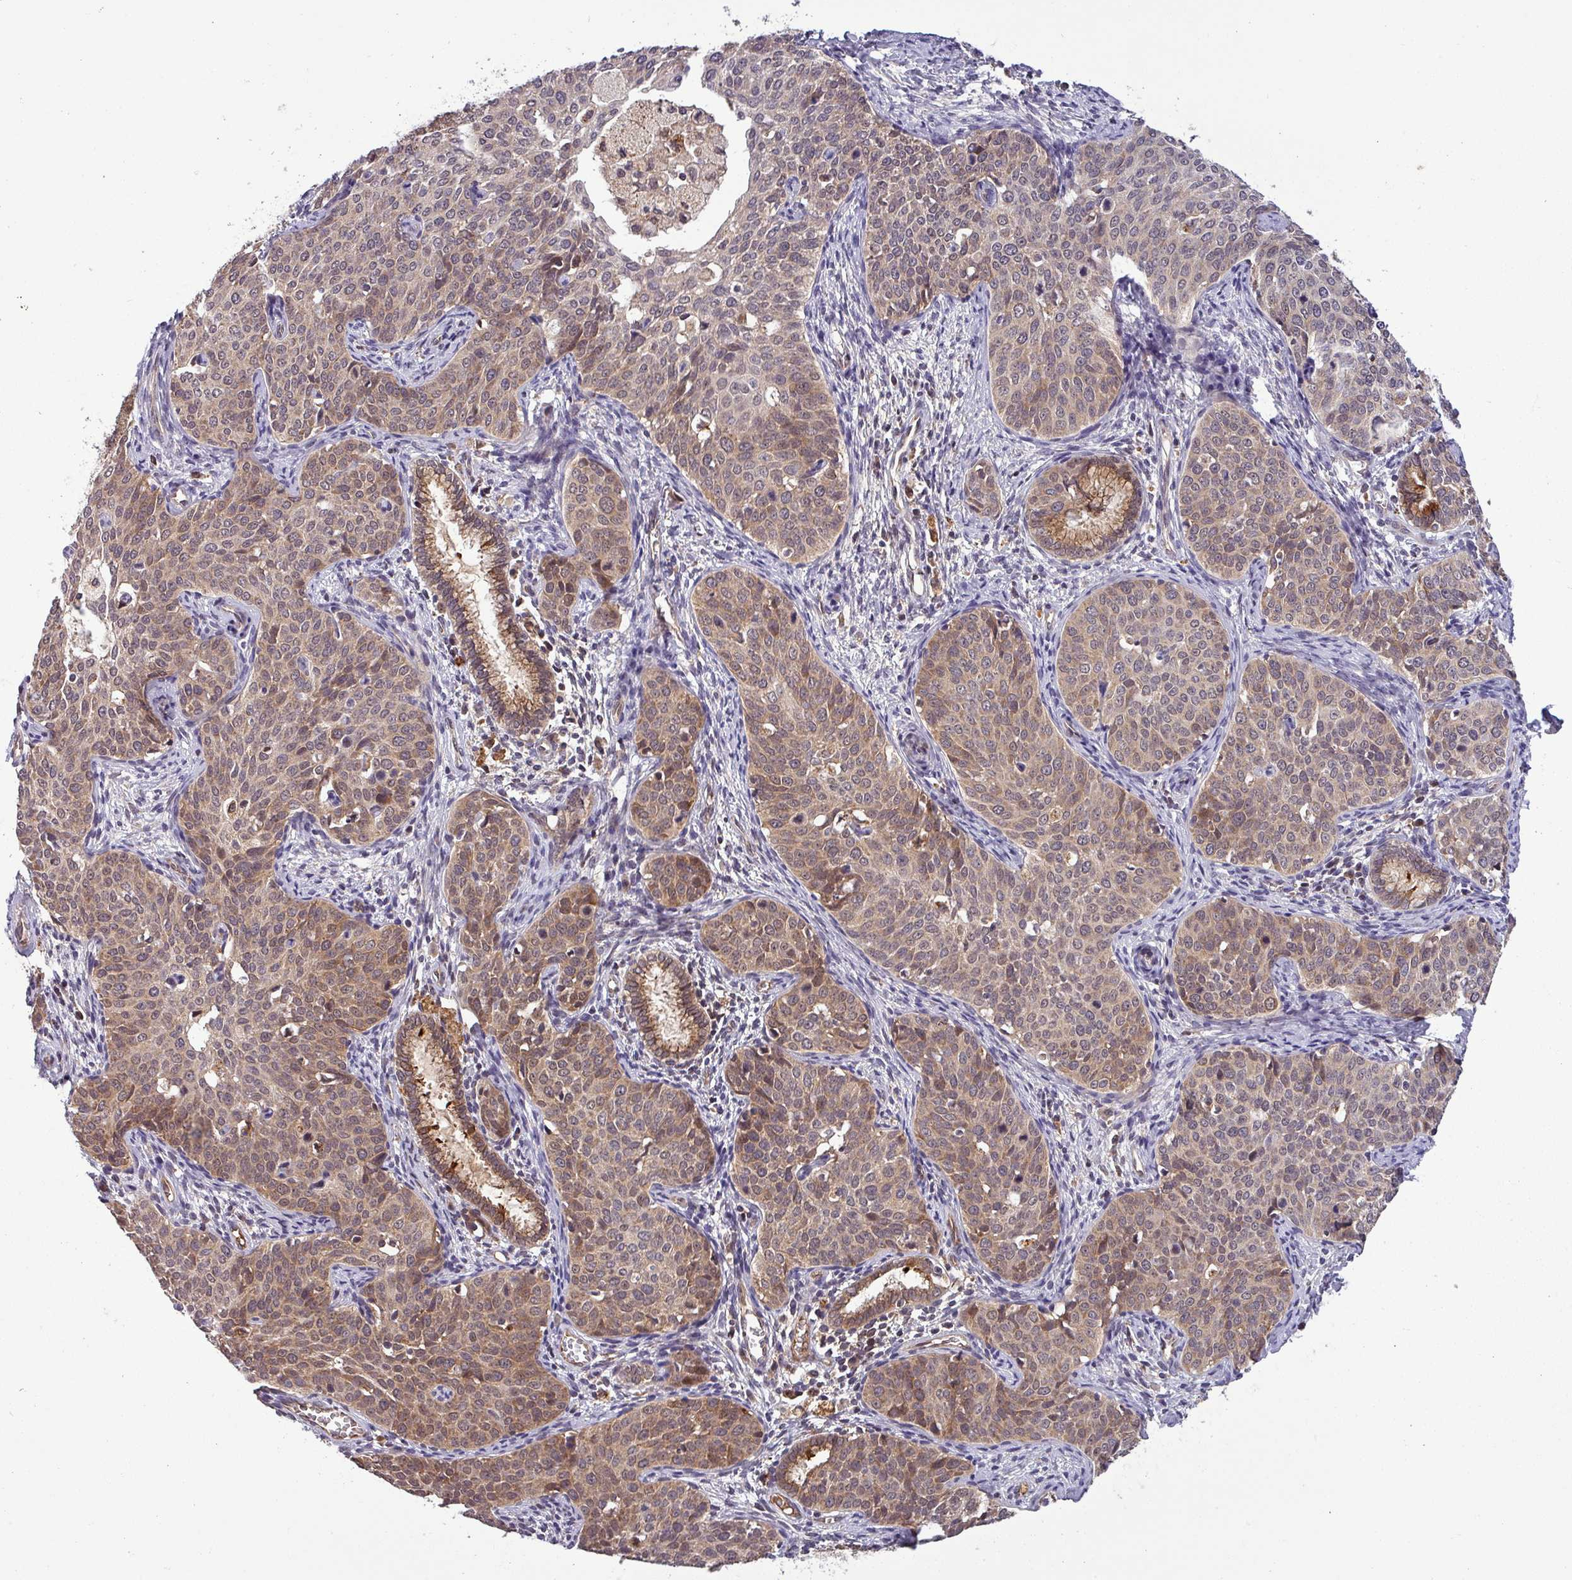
{"staining": {"intensity": "moderate", "quantity": "25%-75%", "location": "cytoplasmic/membranous,nuclear"}, "tissue": "cervical cancer", "cell_type": "Tumor cells", "image_type": "cancer", "snomed": [{"axis": "morphology", "description": "Squamous cell carcinoma, NOS"}, {"axis": "topography", "description": "Cervix"}], "caption": "Cervical cancer stained for a protein exhibits moderate cytoplasmic/membranous and nuclear positivity in tumor cells. (DAB = brown stain, brightfield microscopy at high magnification).", "gene": "PUS1", "patient": {"sex": "female", "age": 44}}